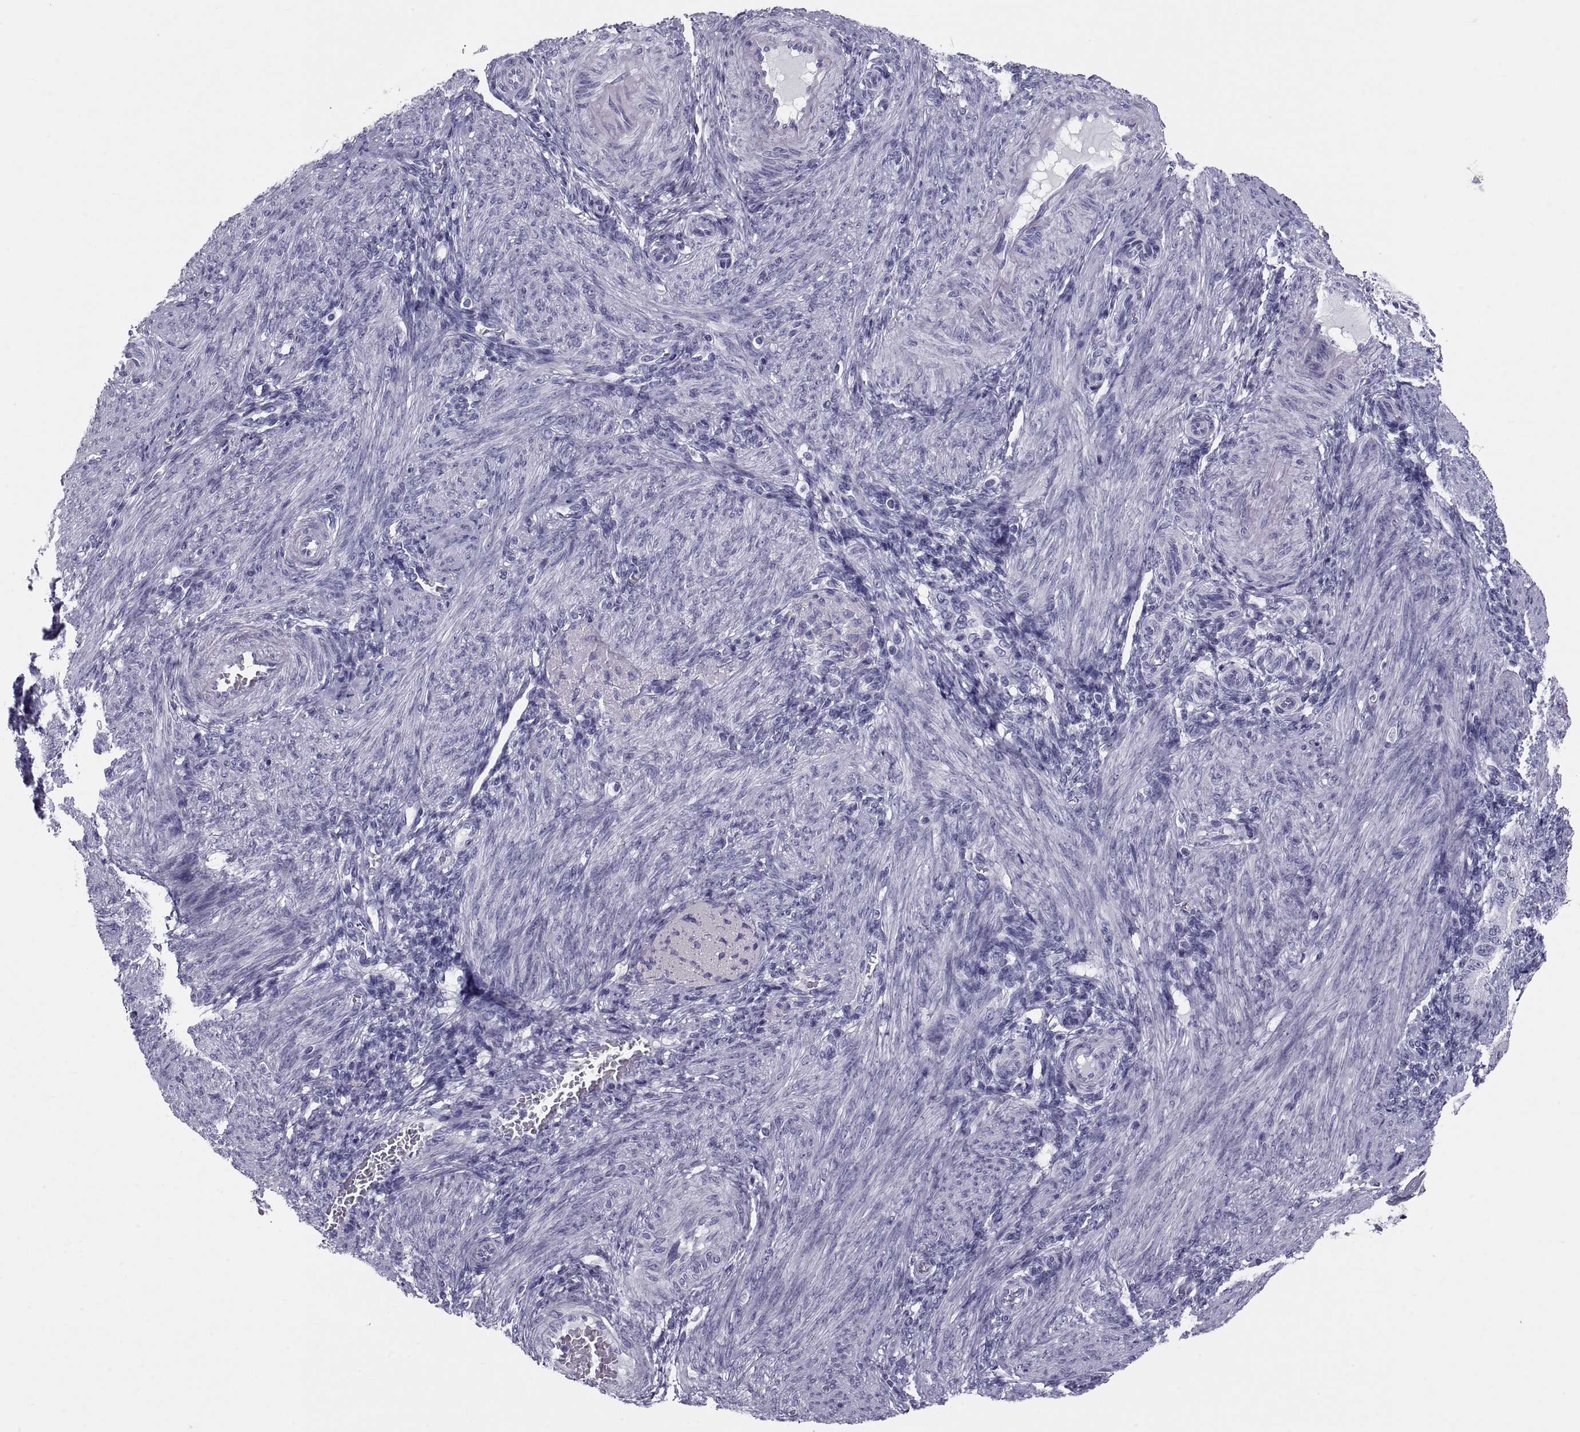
{"staining": {"intensity": "negative", "quantity": "none", "location": "none"}, "tissue": "endometrium", "cell_type": "Cells in endometrial stroma", "image_type": "normal", "snomed": [{"axis": "morphology", "description": "Normal tissue, NOS"}, {"axis": "topography", "description": "Endometrium"}], "caption": "IHC image of normal endometrium stained for a protein (brown), which exhibits no positivity in cells in endometrial stroma.", "gene": "DEFB129", "patient": {"sex": "female", "age": 39}}